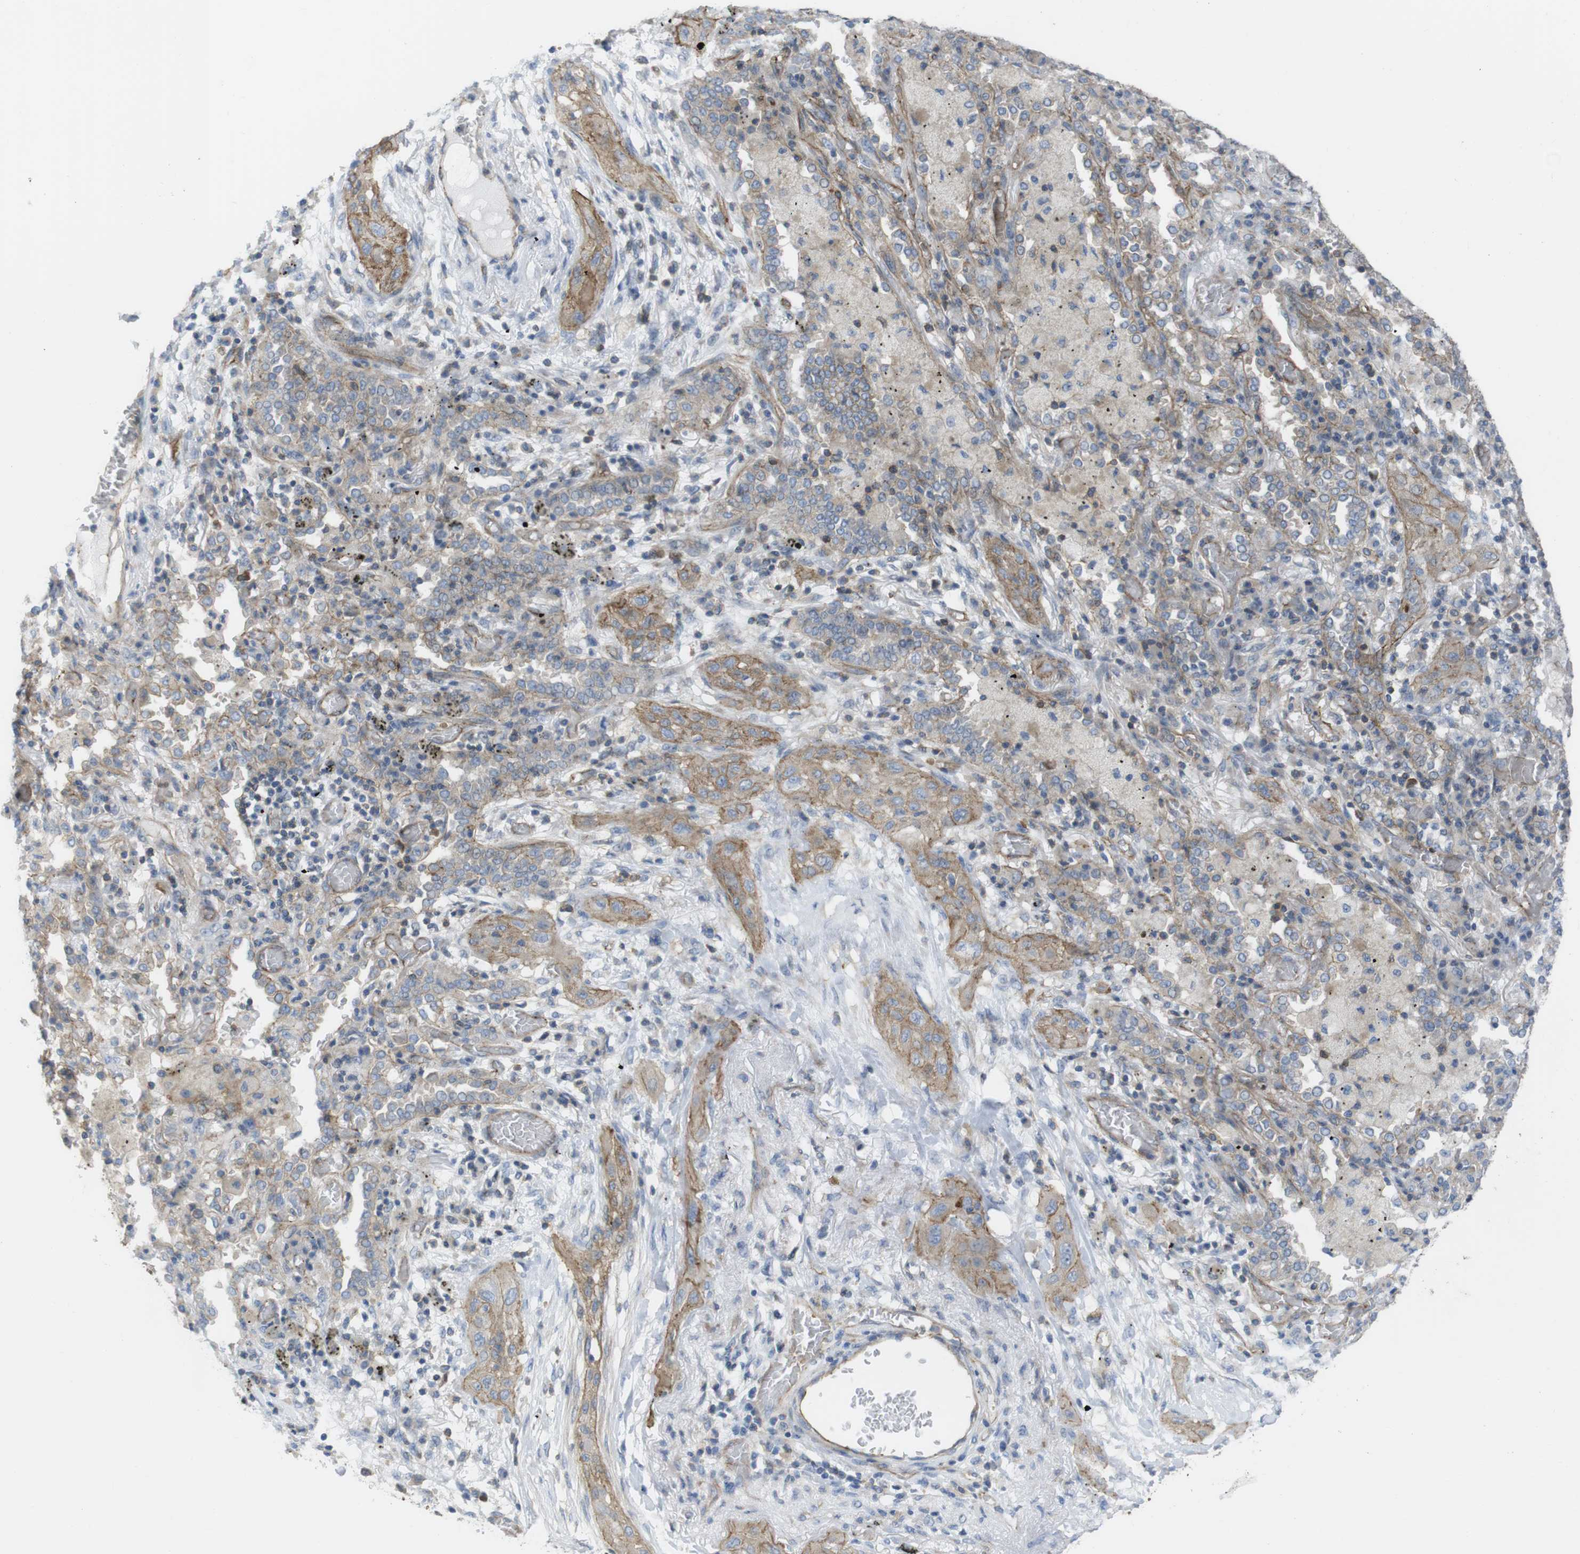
{"staining": {"intensity": "moderate", "quantity": ">75%", "location": "cytoplasmic/membranous"}, "tissue": "lung cancer", "cell_type": "Tumor cells", "image_type": "cancer", "snomed": [{"axis": "morphology", "description": "Squamous cell carcinoma, NOS"}, {"axis": "topography", "description": "Lung"}], "caption": "Immunohistochemistry (IHC) photomicrograph of lung cancer stained for a protein (brown), which shows medium levels of moderate cytoplasmic/membranous positivity in approximately >75% of tumor cells.", "gene": "PREX2", "patient": {"sex": "female", "age": 47}}